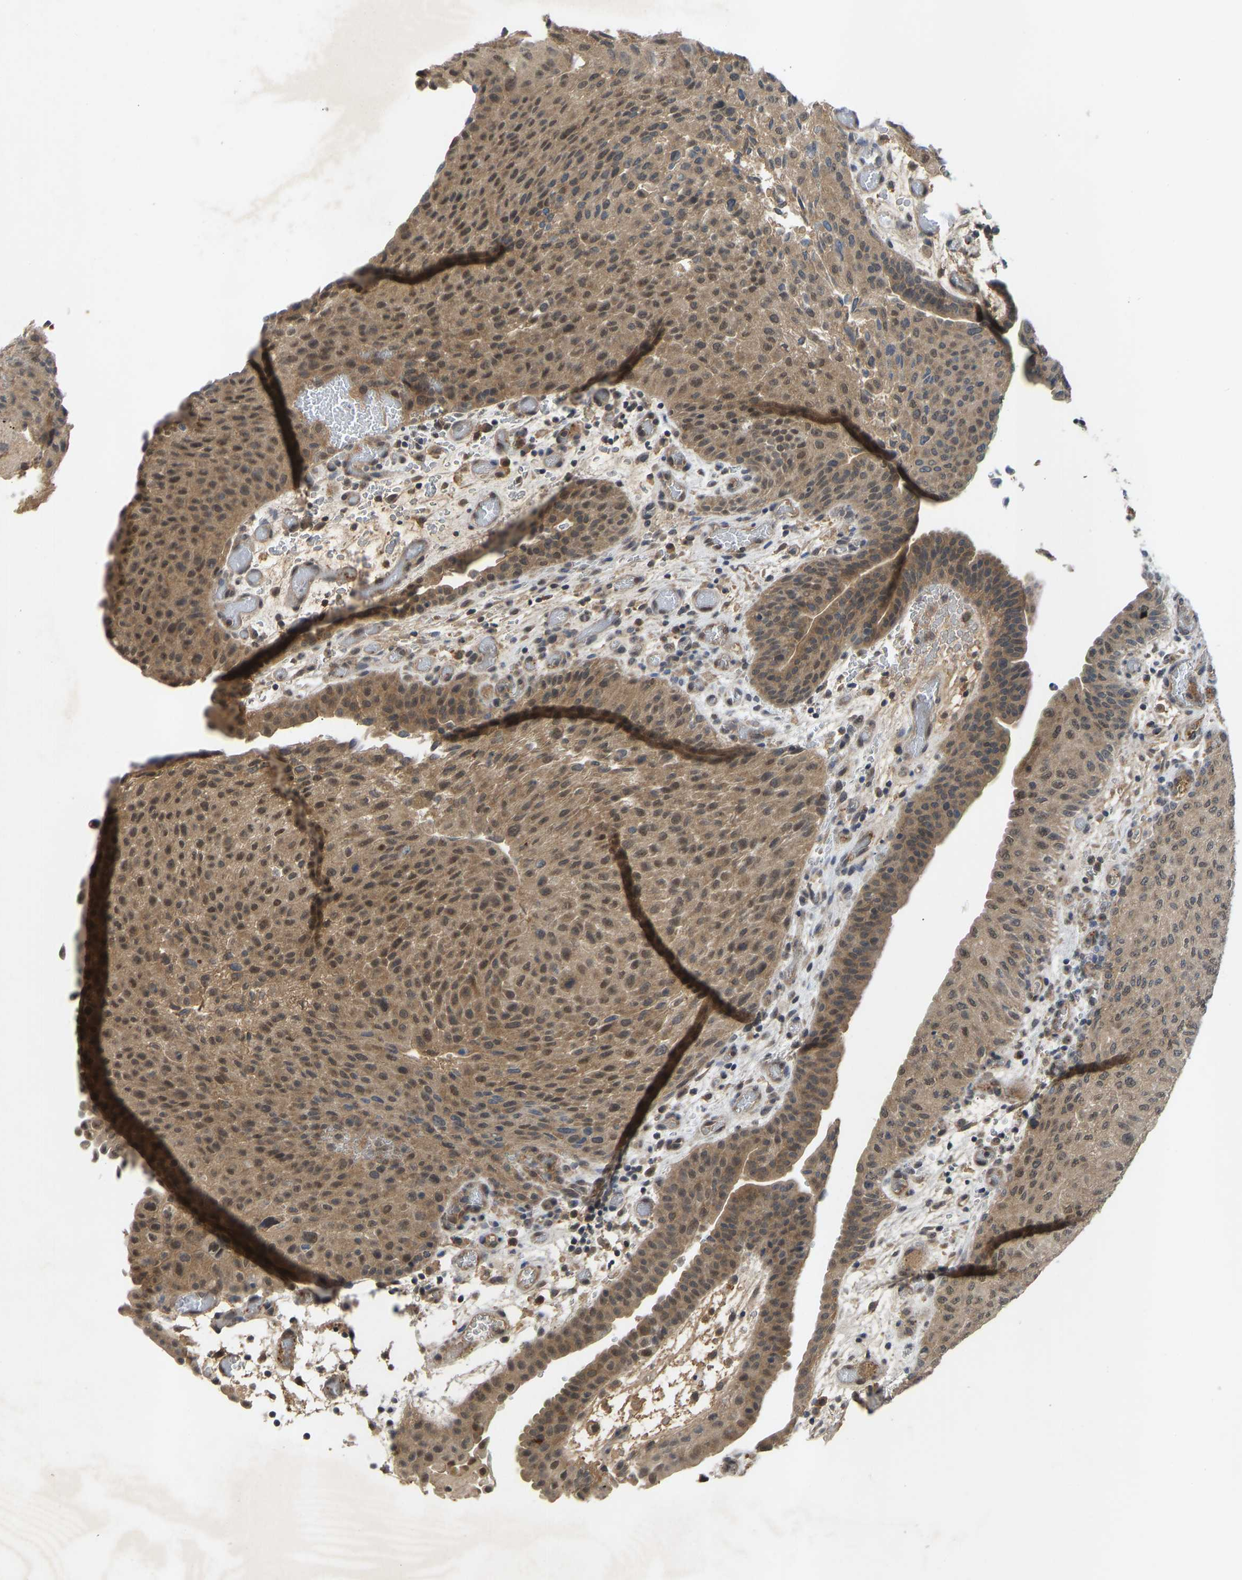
{"staining": {"intensity": "moderate", "quantity": ">75%", "location": "cytoplasmic/membranous,nuclear"}, "tissue": "urothelial cancer", "cell_type": "Tumor cells", "image_type": "cancer", "snomed": [{"axis": "morphology", "description": "Urothelial carcinoma, Low grade"}, {"axis": "morphology", "description": "Urothelial carcinoma, High grade"}, {"axis": "topography", "description": "Urinary bladder"}], "caption": "Protein staining displays moderate cytoplasmic/membranous and nuclear staining in approximately >75% of tumor cells in urothelial cancer. Using DAB (3,3'-diaminobenzidine) (brown) and hematoxylin (blue) stains, captured at high magnification using brightfield microscopy.", "gene": "ZNF251", "patient": {"sex": "male", "age": 35}}